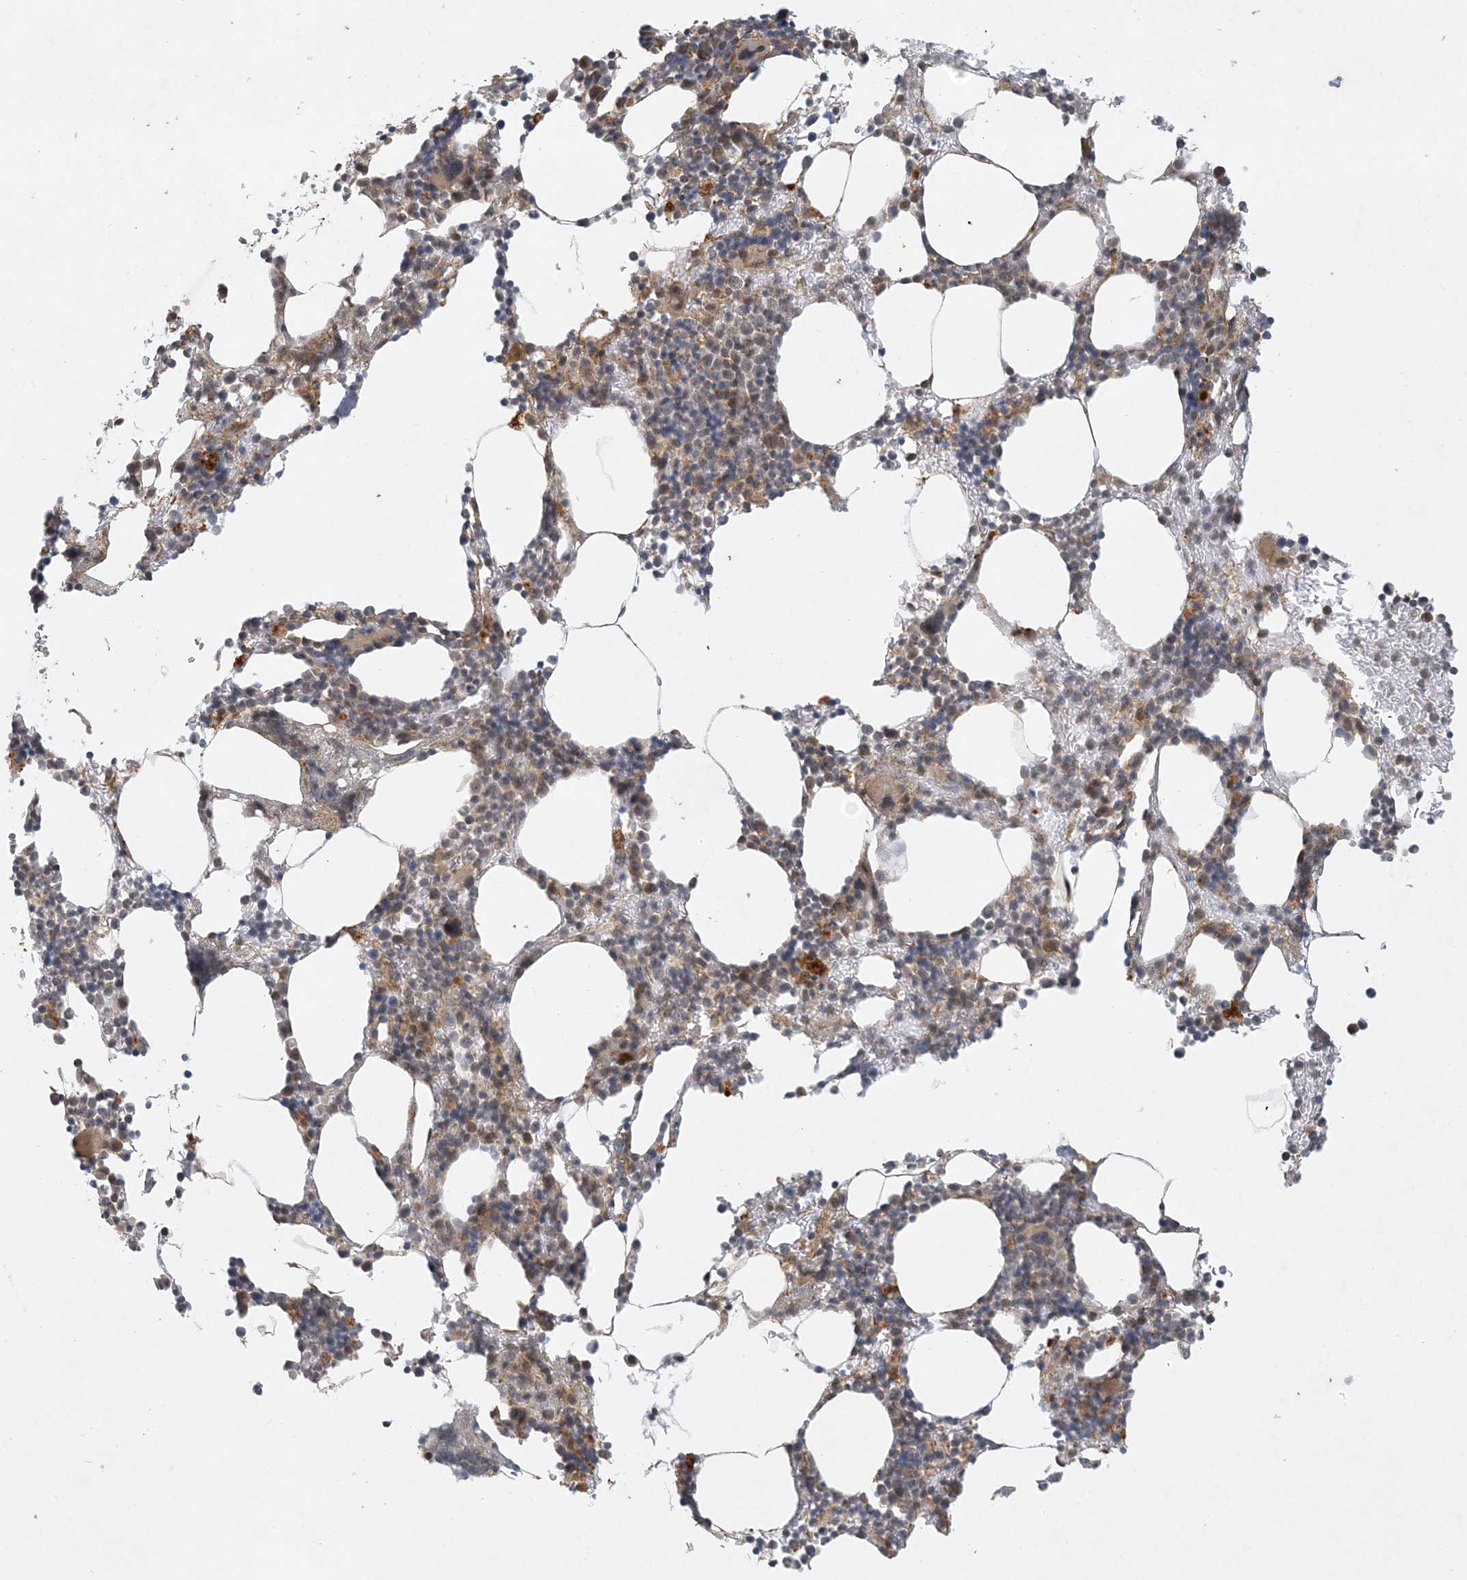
{"staining": {"intensity": "moderate", "quantity": "<25%", "location": "cytoplasmic/membranous"}, "tissue": "bone marrow", "cell_type": "Hematopoietic cells", "image_type": "normal", "snomed": [{"axis": "morphology", "description": "Normal tissue, NOS"}, {"axis": "topography", "description": "Bone marrow"}], "caption": "Bone marrow stained with DAB immunohistochemistry displays low levels of moderate cytoplasmic/membranous expression in about <25% of hematopoietic cells.", "gene": "ZCCHC4", "patient": {"sex": "male"}}